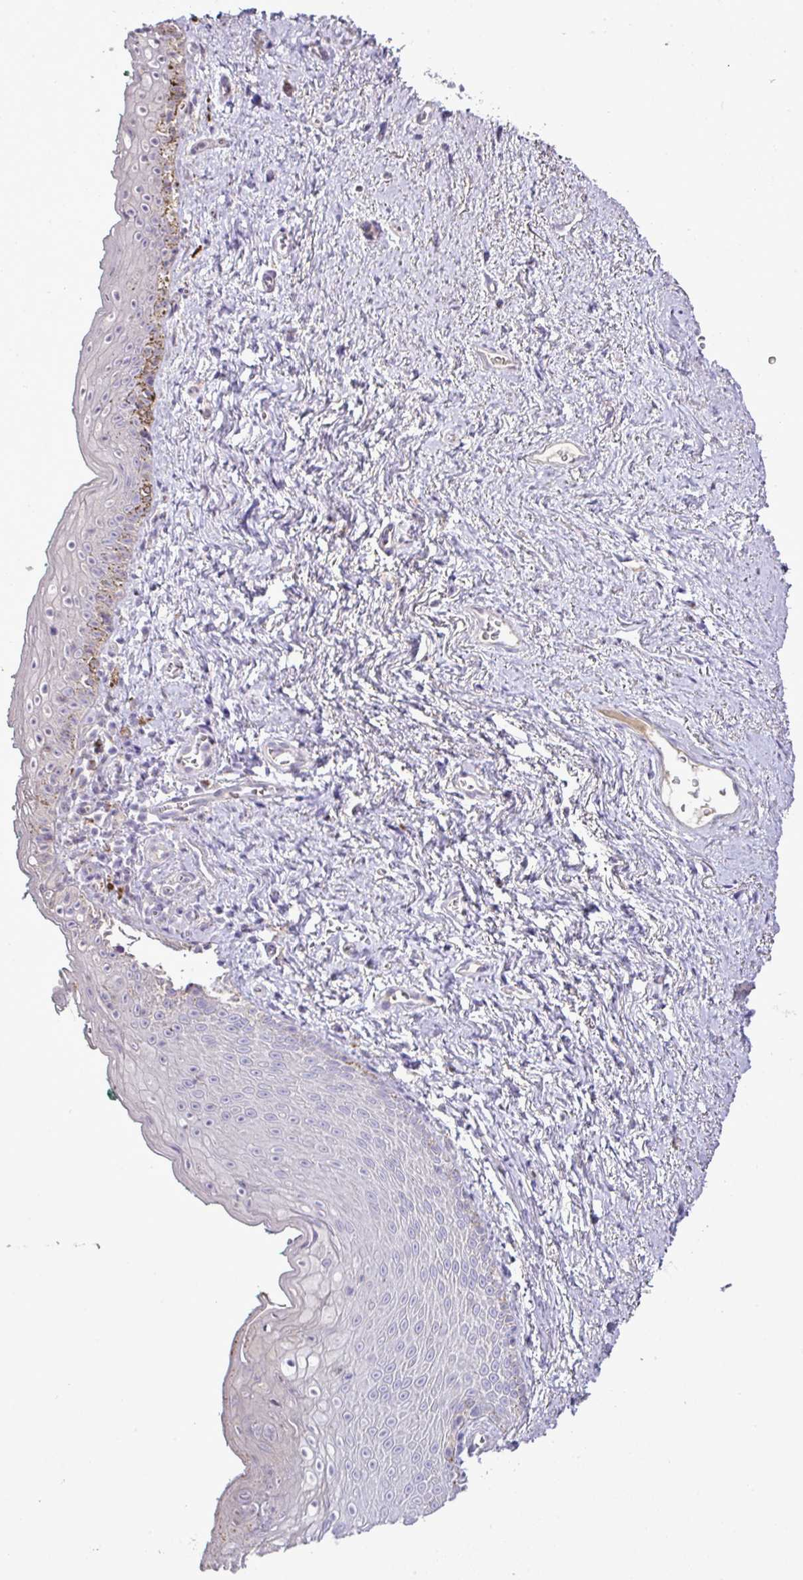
{"staining": {"intensity": "negative", "quantity": "none", "location": "none"}, "tissue": "vagina", "cell_type": "Squamous epithelial cells", "image_type": "normal", "snomed": [{"axis": "morphology", "description": "Normal tissue, NOS"}, {"axis": "topography", "description": "Vulva"}, {"axis": "topography", "description": "Vagina"}, {"axis": "topography", "description": "Peripheral nerve tissue"}], "caption": "Immunohistochemistry (IHC) micrograph of normal vagina stained for a protein (brown), which demonstrates no expression in squamous epithelial cells.", "gene": "BRINP2", "patient": {"sex": "female", "age": 66}}